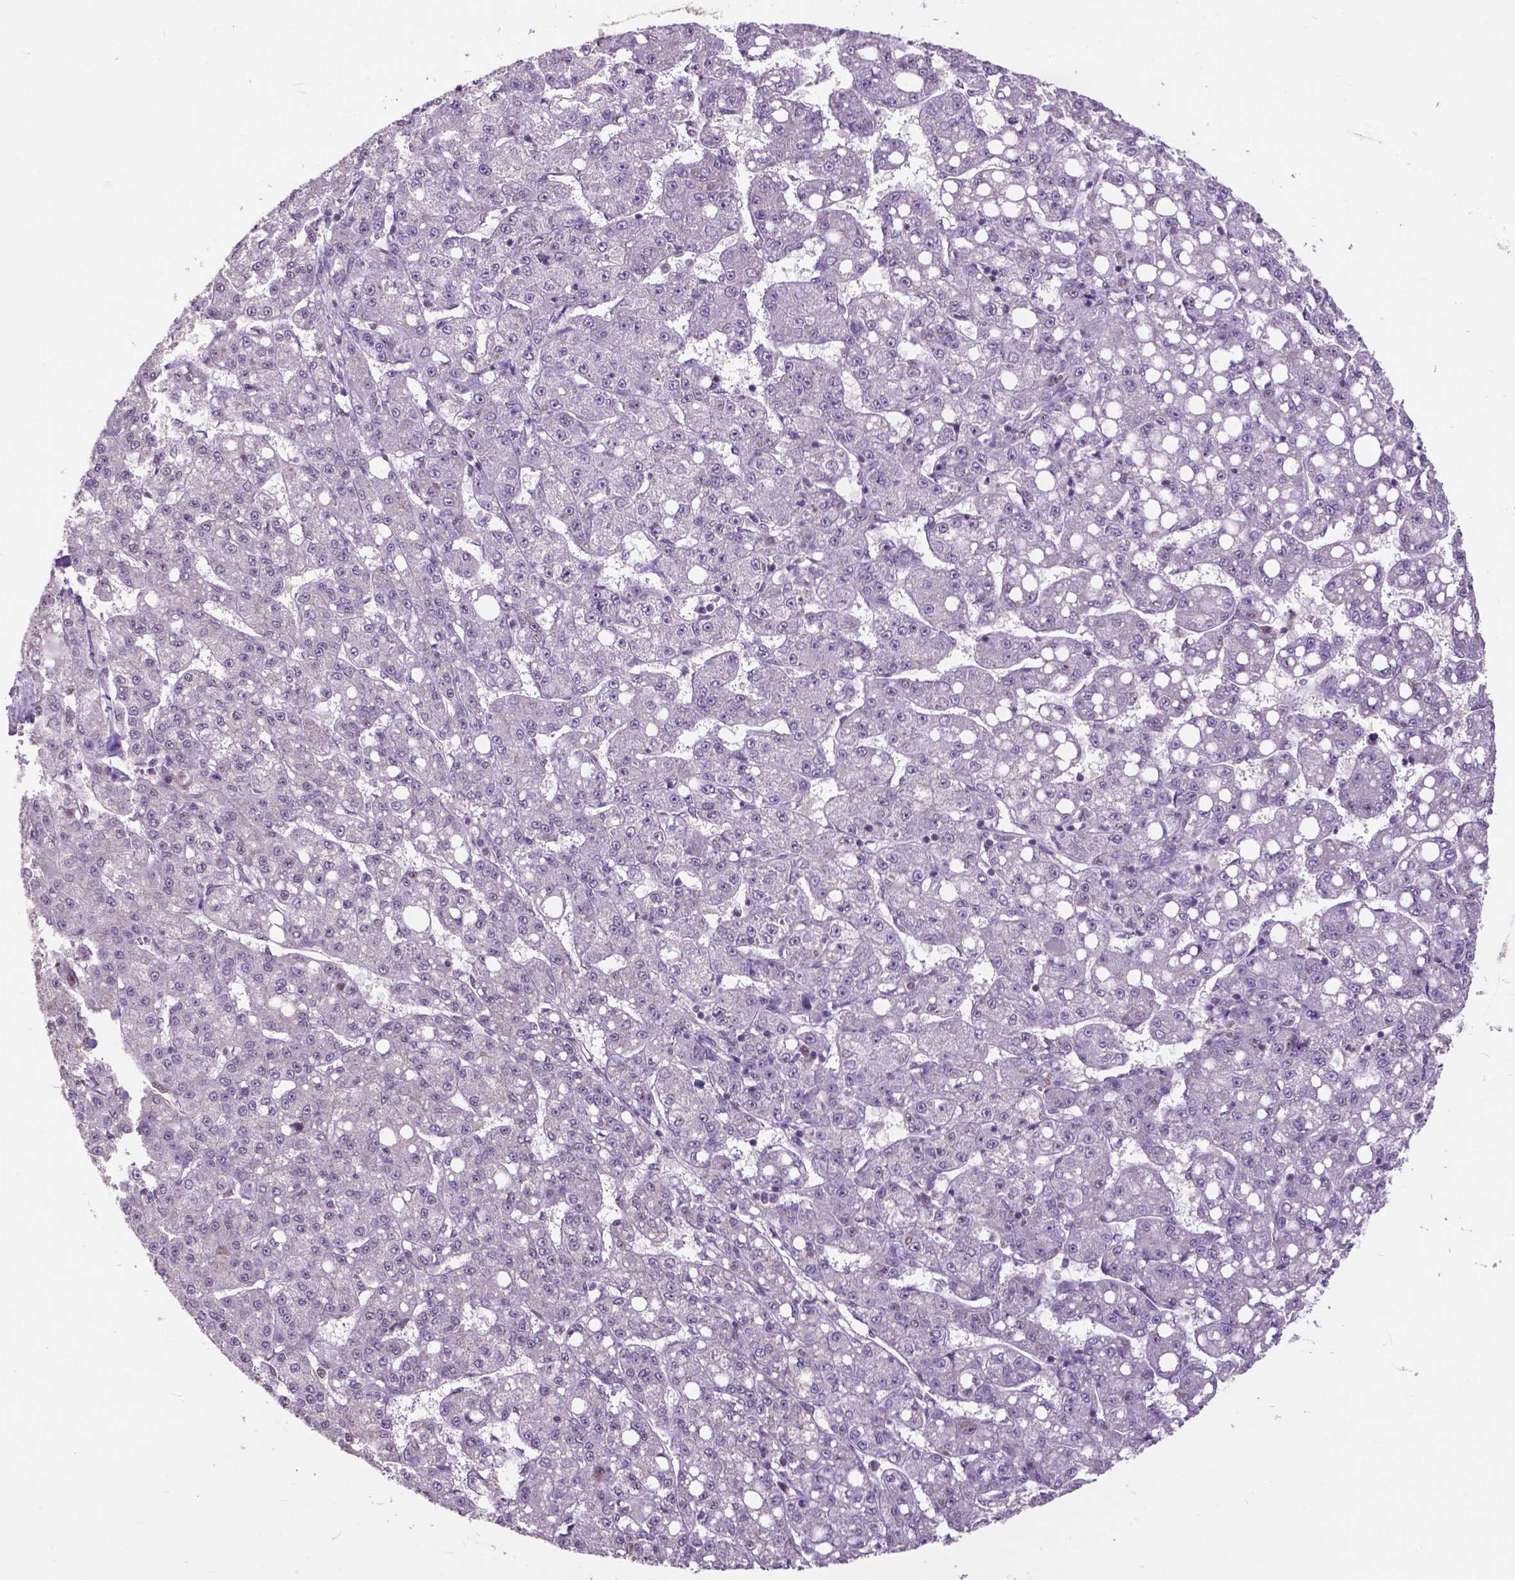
{"staining": {"intensity": "negative", "quantity": "none", "location": "none"}, "tissue": "liver cancer", "cell_type": "Tumor cells", "image_type": "cancer", "snomed": [{"axis": "morphology", "description": "Carcinoma, Hepatocellular, NOS"}, {"axis": "topography", "description": "Liver"}], "caption": "Immunohistochemistry (IHC) photomicrograph of liver hepatocellular carcinoma stained for a protein (brown), which demonstrates no staining in tumor cells.", "gene": "FAF1", "patient": {"sex": "female", "age": 65}}